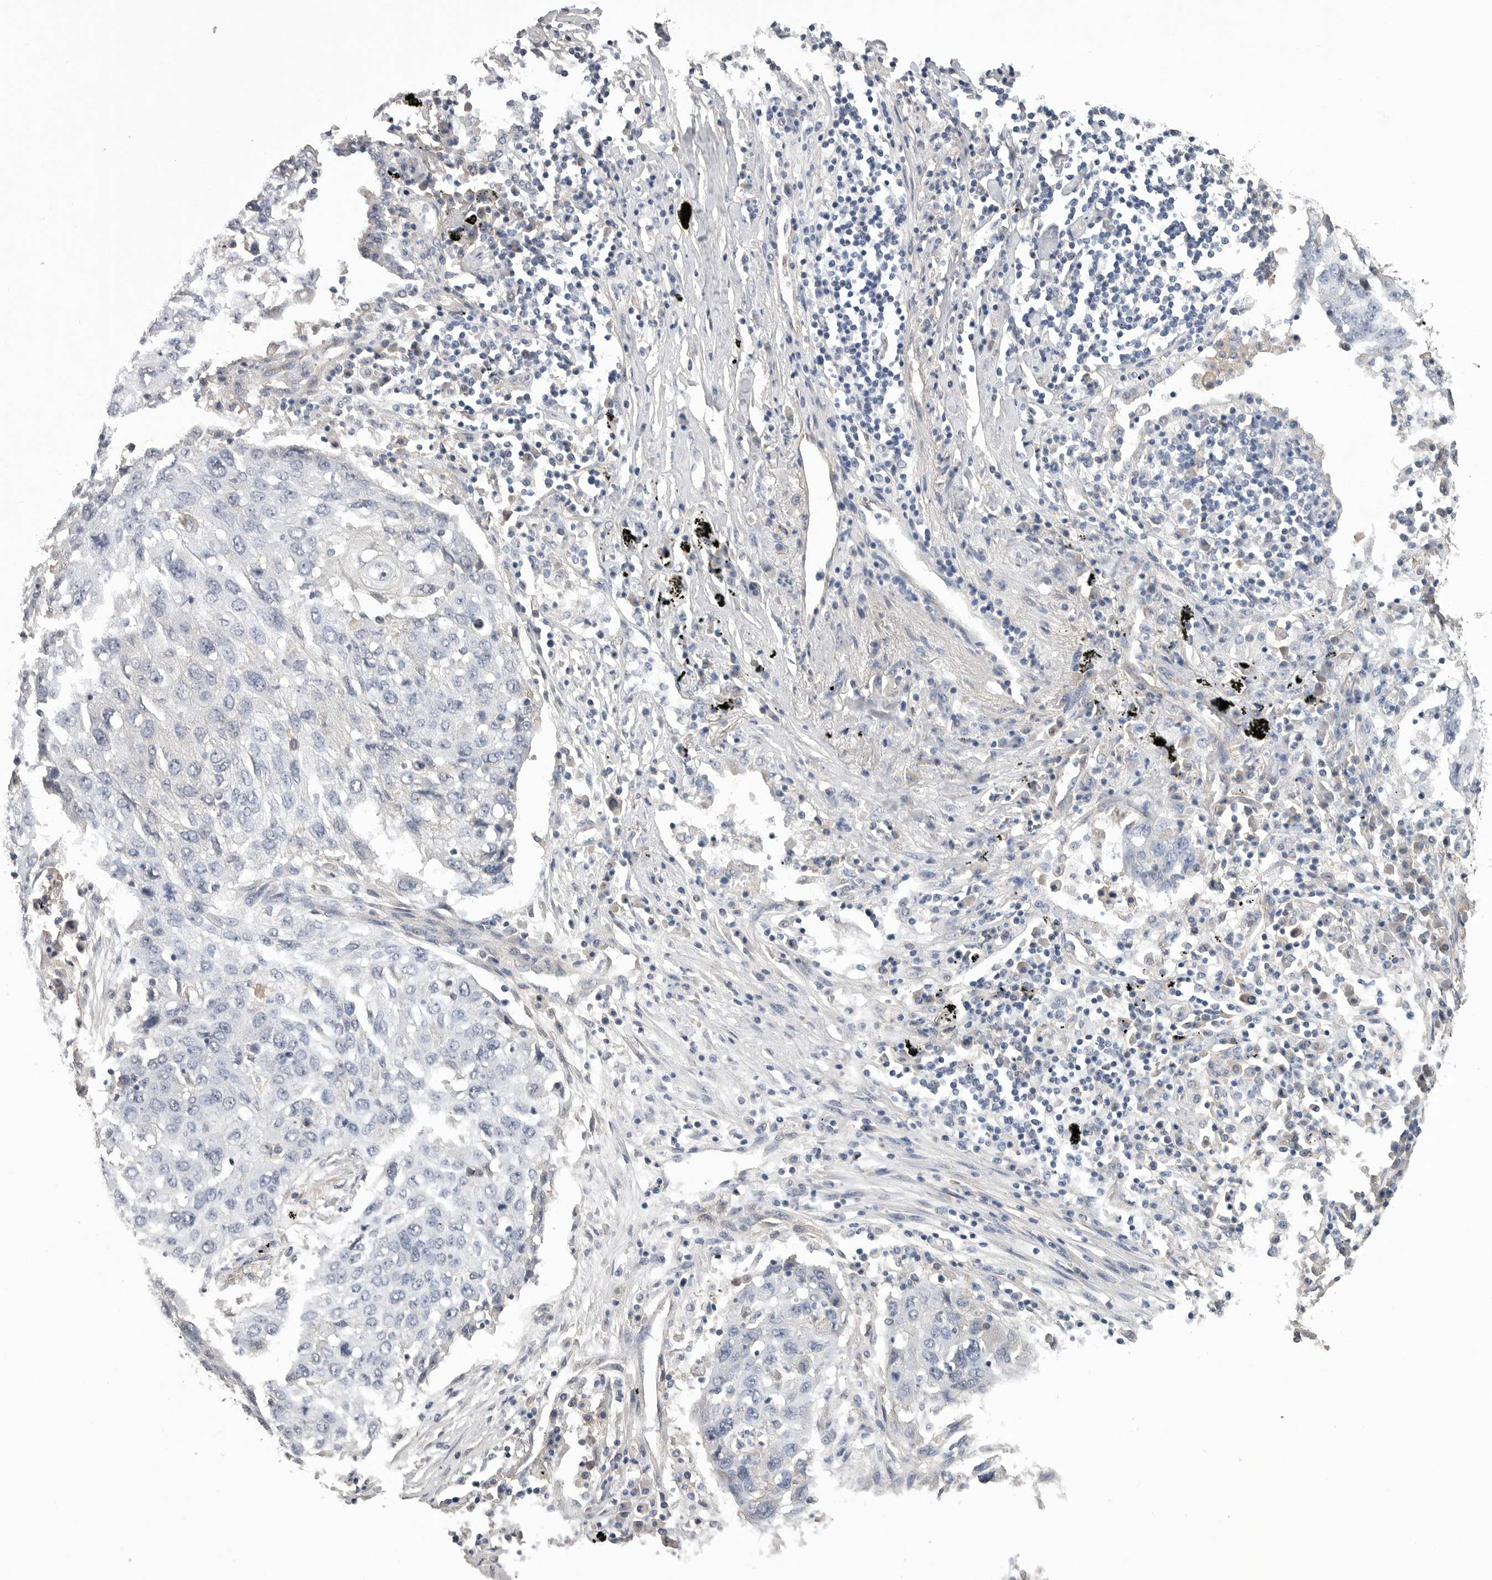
{"staining": {"intensity": "negative", "quantity": "none", "location": "none"}, "tissue": "lung cancer", "cell_type": "Tumor cells", "image_type": "cancer", "snomed": [{"axis": "morphology", "description": "Squamous cell carcinoma, NOS"}, {"axis": "topography", "description": "Lung"}], "caption": "There is no significant positivity in tumor cells of lung cancer (squamous cell carcinoma).", "gene": "NECTIN2", "patient": {"sex": "female", "age": 63}}